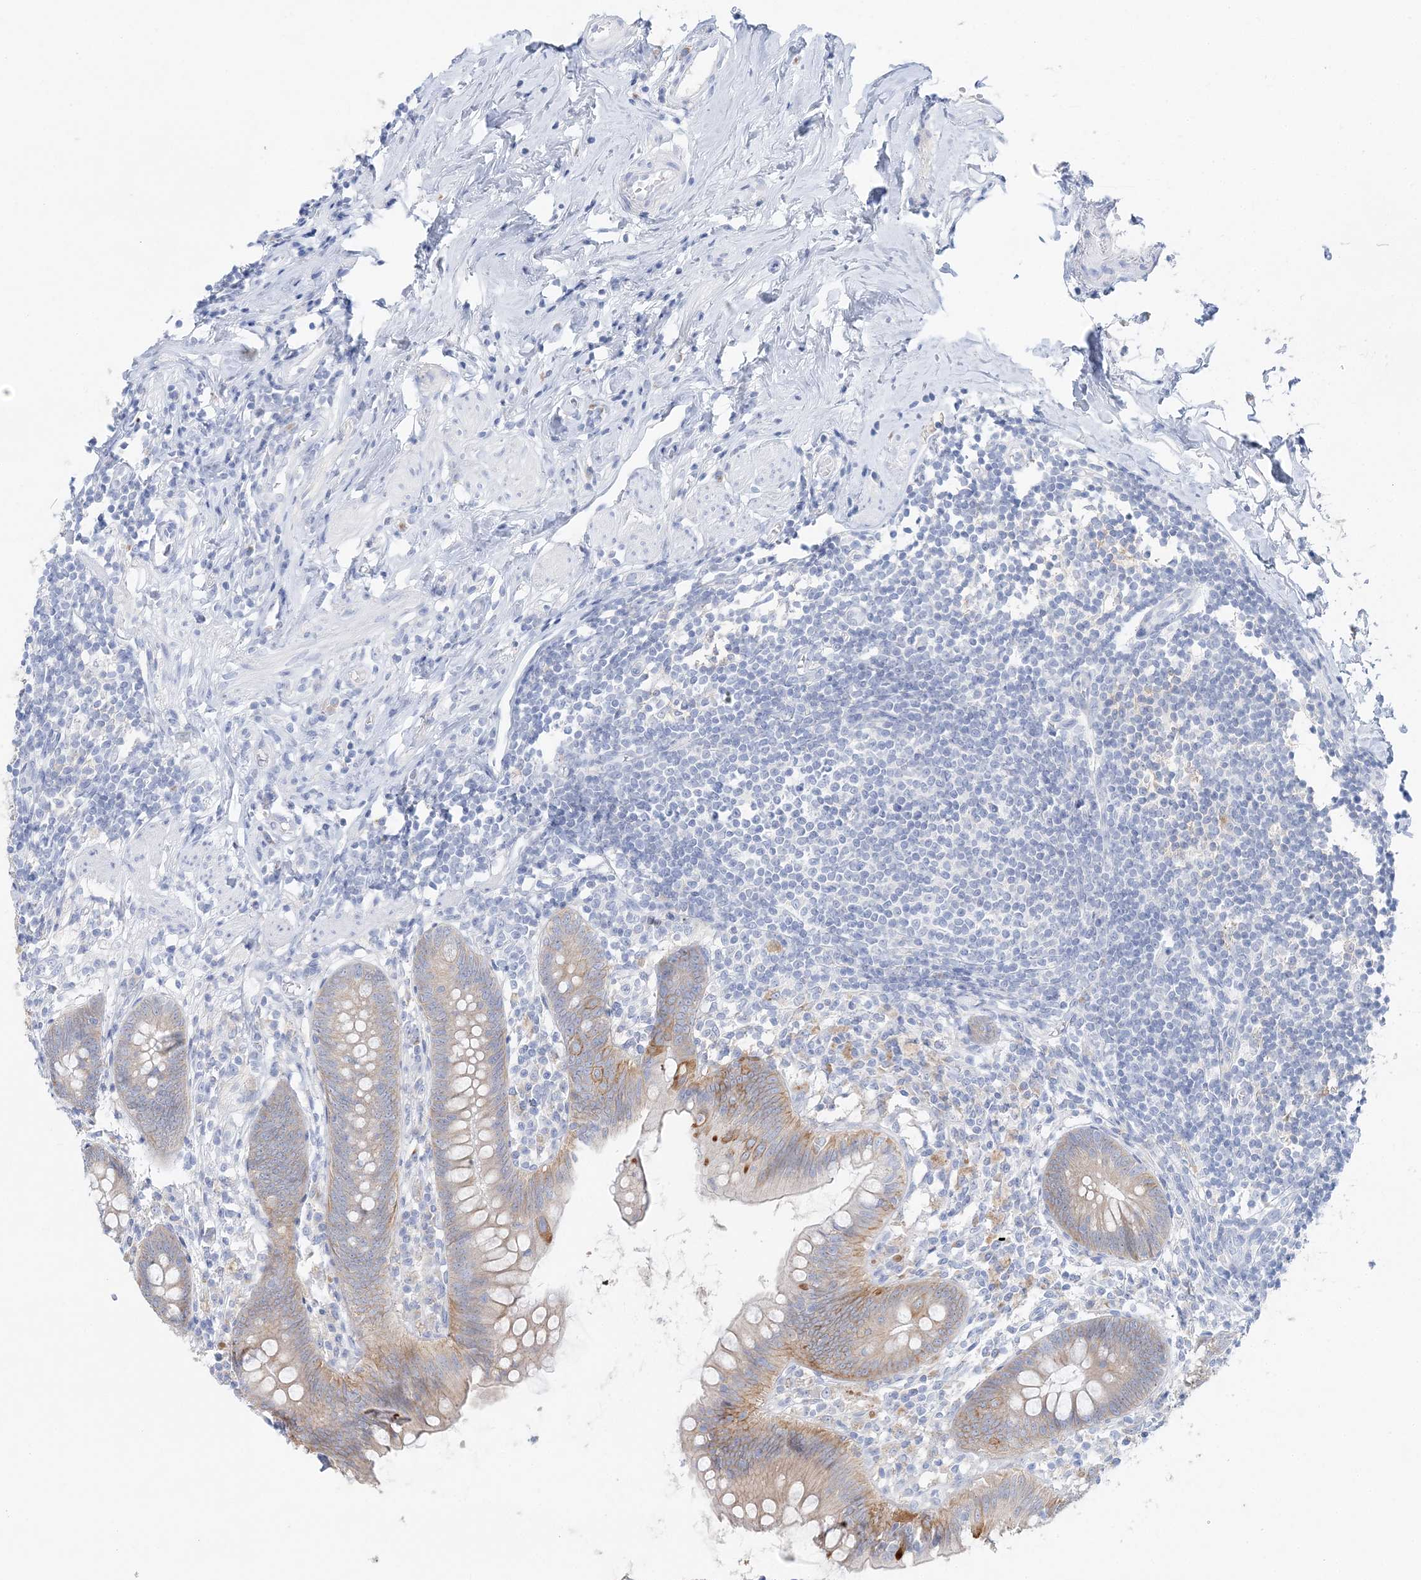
{"staining": {"intensity": "moderate", "quantity": "25%-75%", "location": "cytoplasmic/membranous"}, "tissue": "appendix", "cell_type": "Glandular cells", "image_type": "normal", "snomed": [{"axis": "morphology", "description": "Normal tissue, NOS"}, {"axis": "topography", "description": "Appendix"}], "caption": "Glandular cells reveal medium levels of moderate cytoplasmic/membranous staining in approximately 25%-75% of cells in unremarkable human appendix.", "gene": "SLC5A6", "patient": {"sex": "female", "age": 62}}